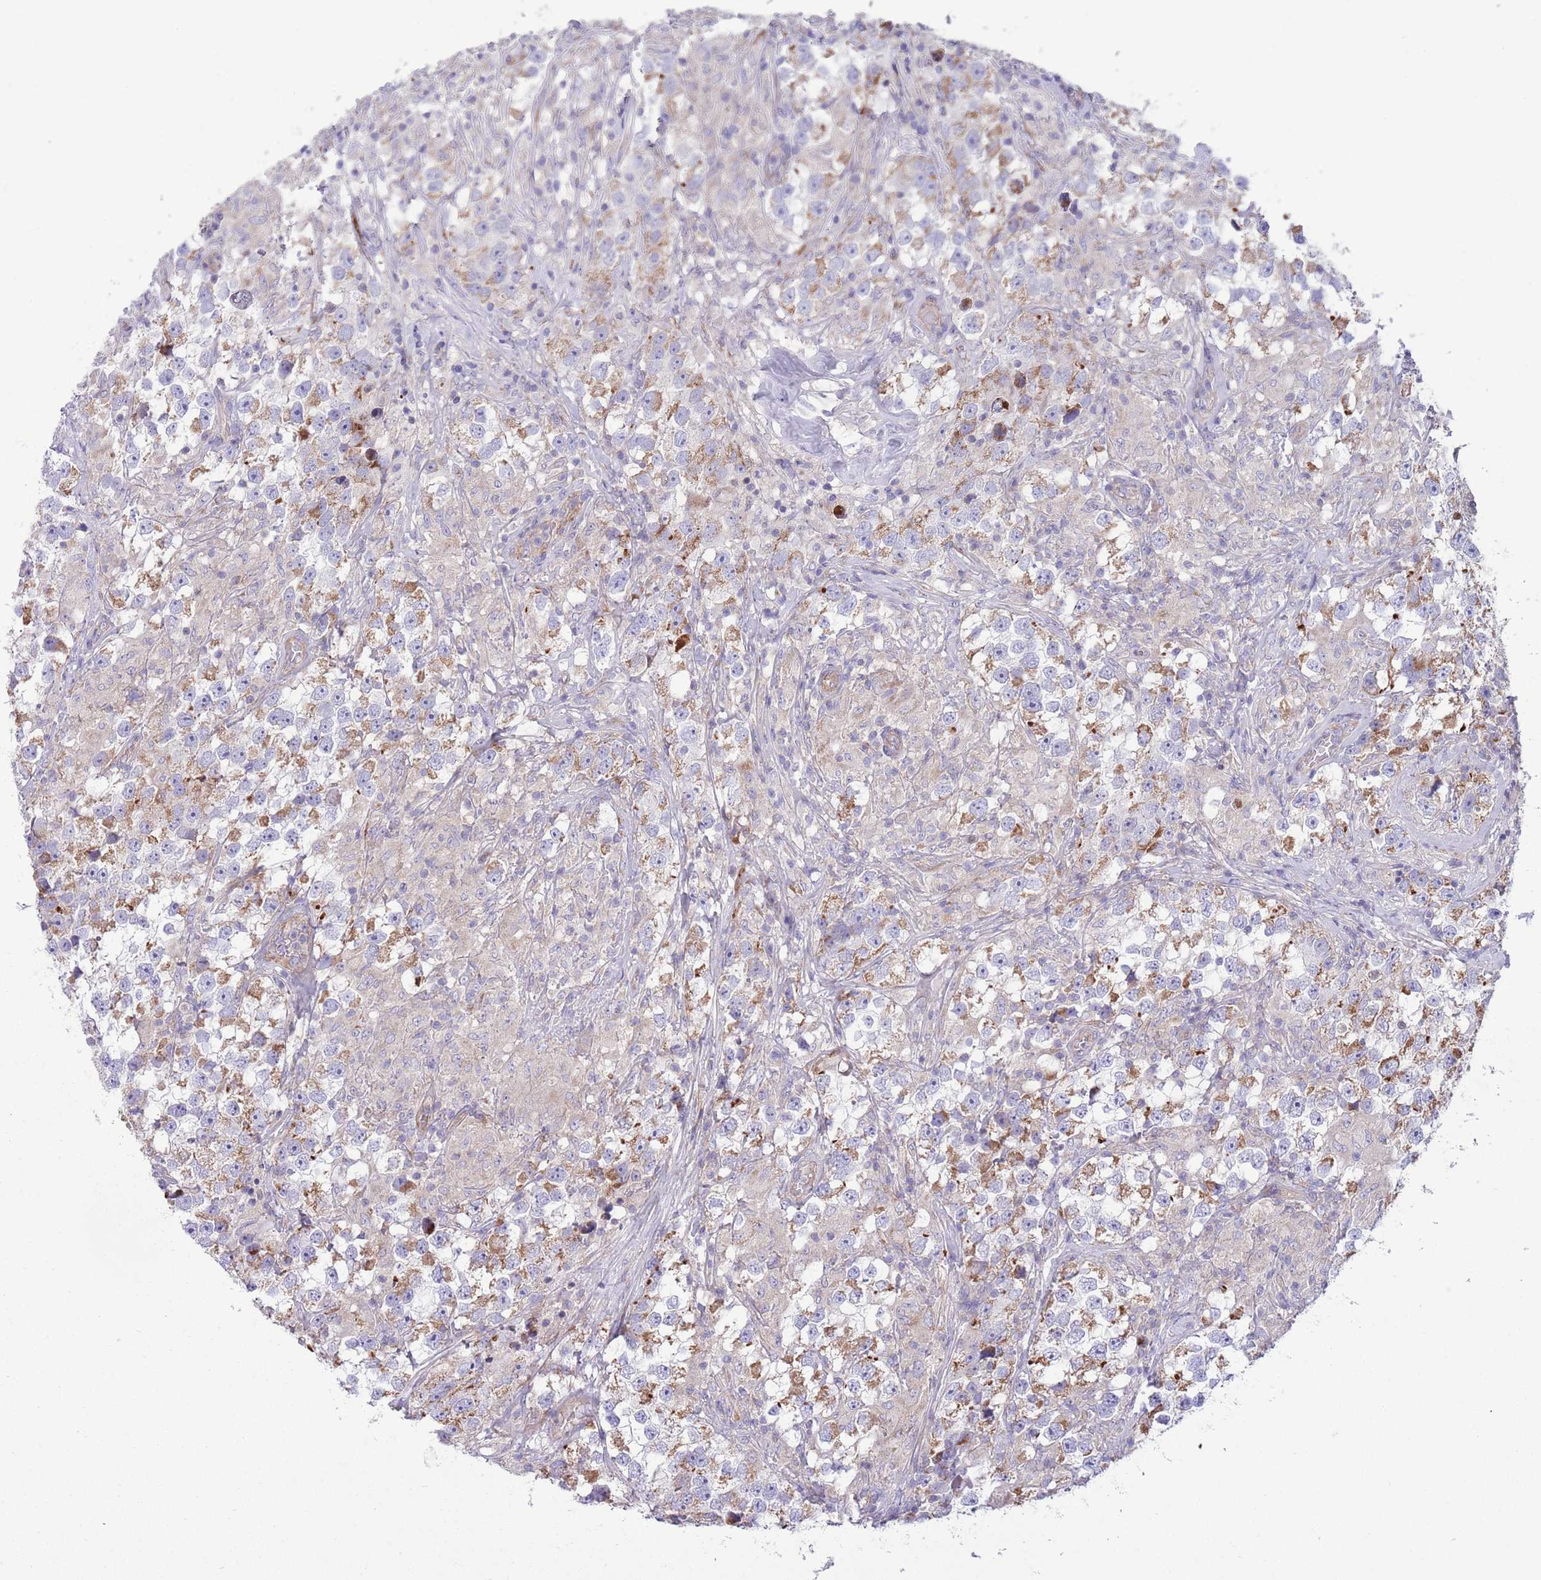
{"staining": {"intensity": "moderate", "quantity": "25%-75%", "location": "cytoplasmic/membranous"}, "tissue": "testis cancer", "cell_type": "Tumor cells", "image_type": "cancer", "snomed": [{"axis": "morphology", "description": "Seminoma, NOS"}, {"axis": "topography", "description": "Testis"}], "caption": "The histopathology image exhibits staining of seminoma (testis), revealing moderate cytoplasmic/membranous protein expression (brown color) within tumor cells.", "gene": "TOMM5", "patient": {"sex": "male", "age": 46}}